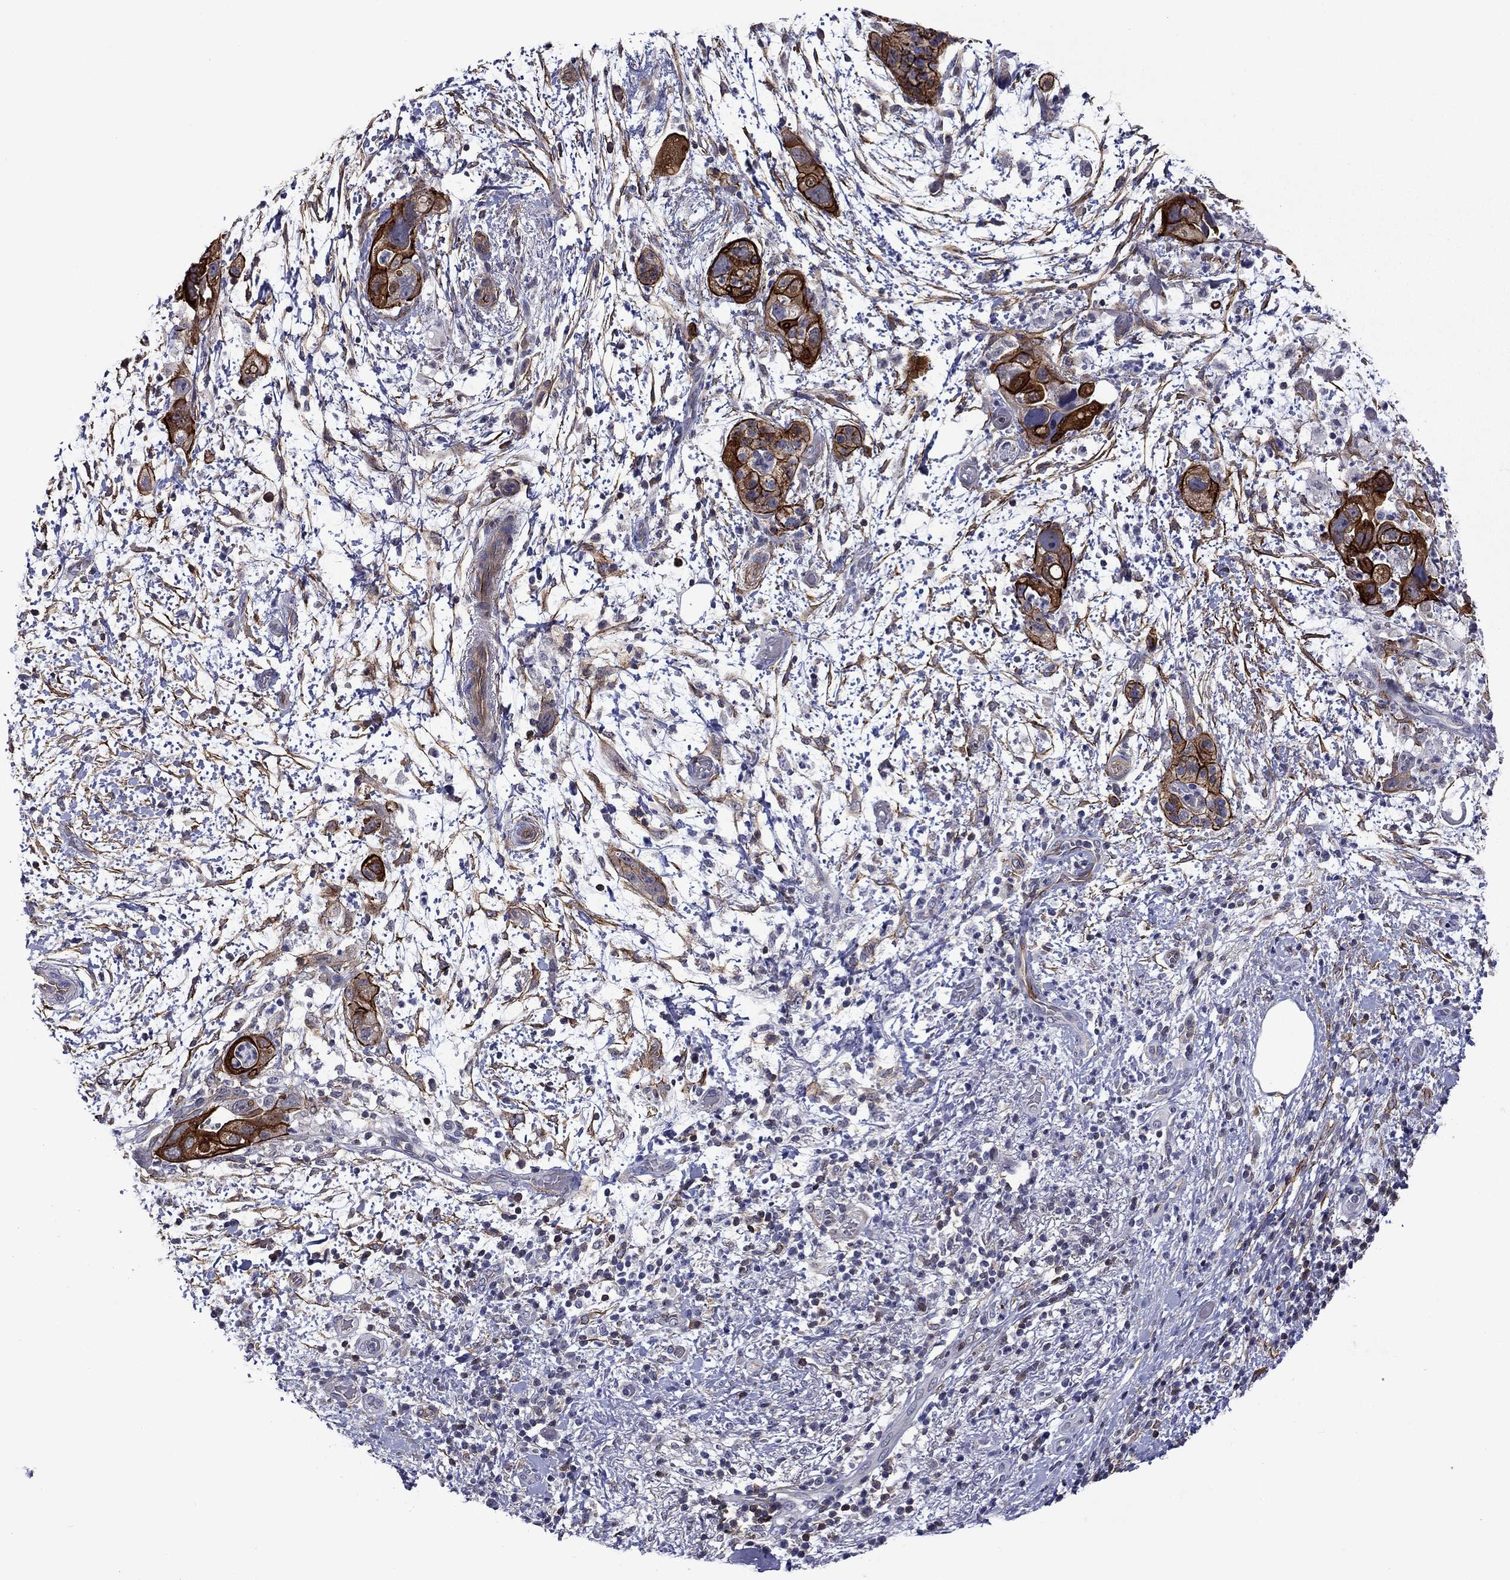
{"staining": {"intensity": "strong", "quantity": ">75%", "location": "cytoplasmic/membranous"}, "tissue": "pancreatic cancer", "cell_type": "Tumor cells", "image_type": "cancer", "snomed": [{"axis": "morphology", "description": "Adenocarcinoma, NOS"}, {"axis": "topography", "description": "Pancreas"}], "caption": "Human pancreatic cancer (adenocarcinoma) stained with a protein marker shows strong staining in tumor cells.", "gene": "LMO7", "patient": {"sex": "female", "age": 72}}